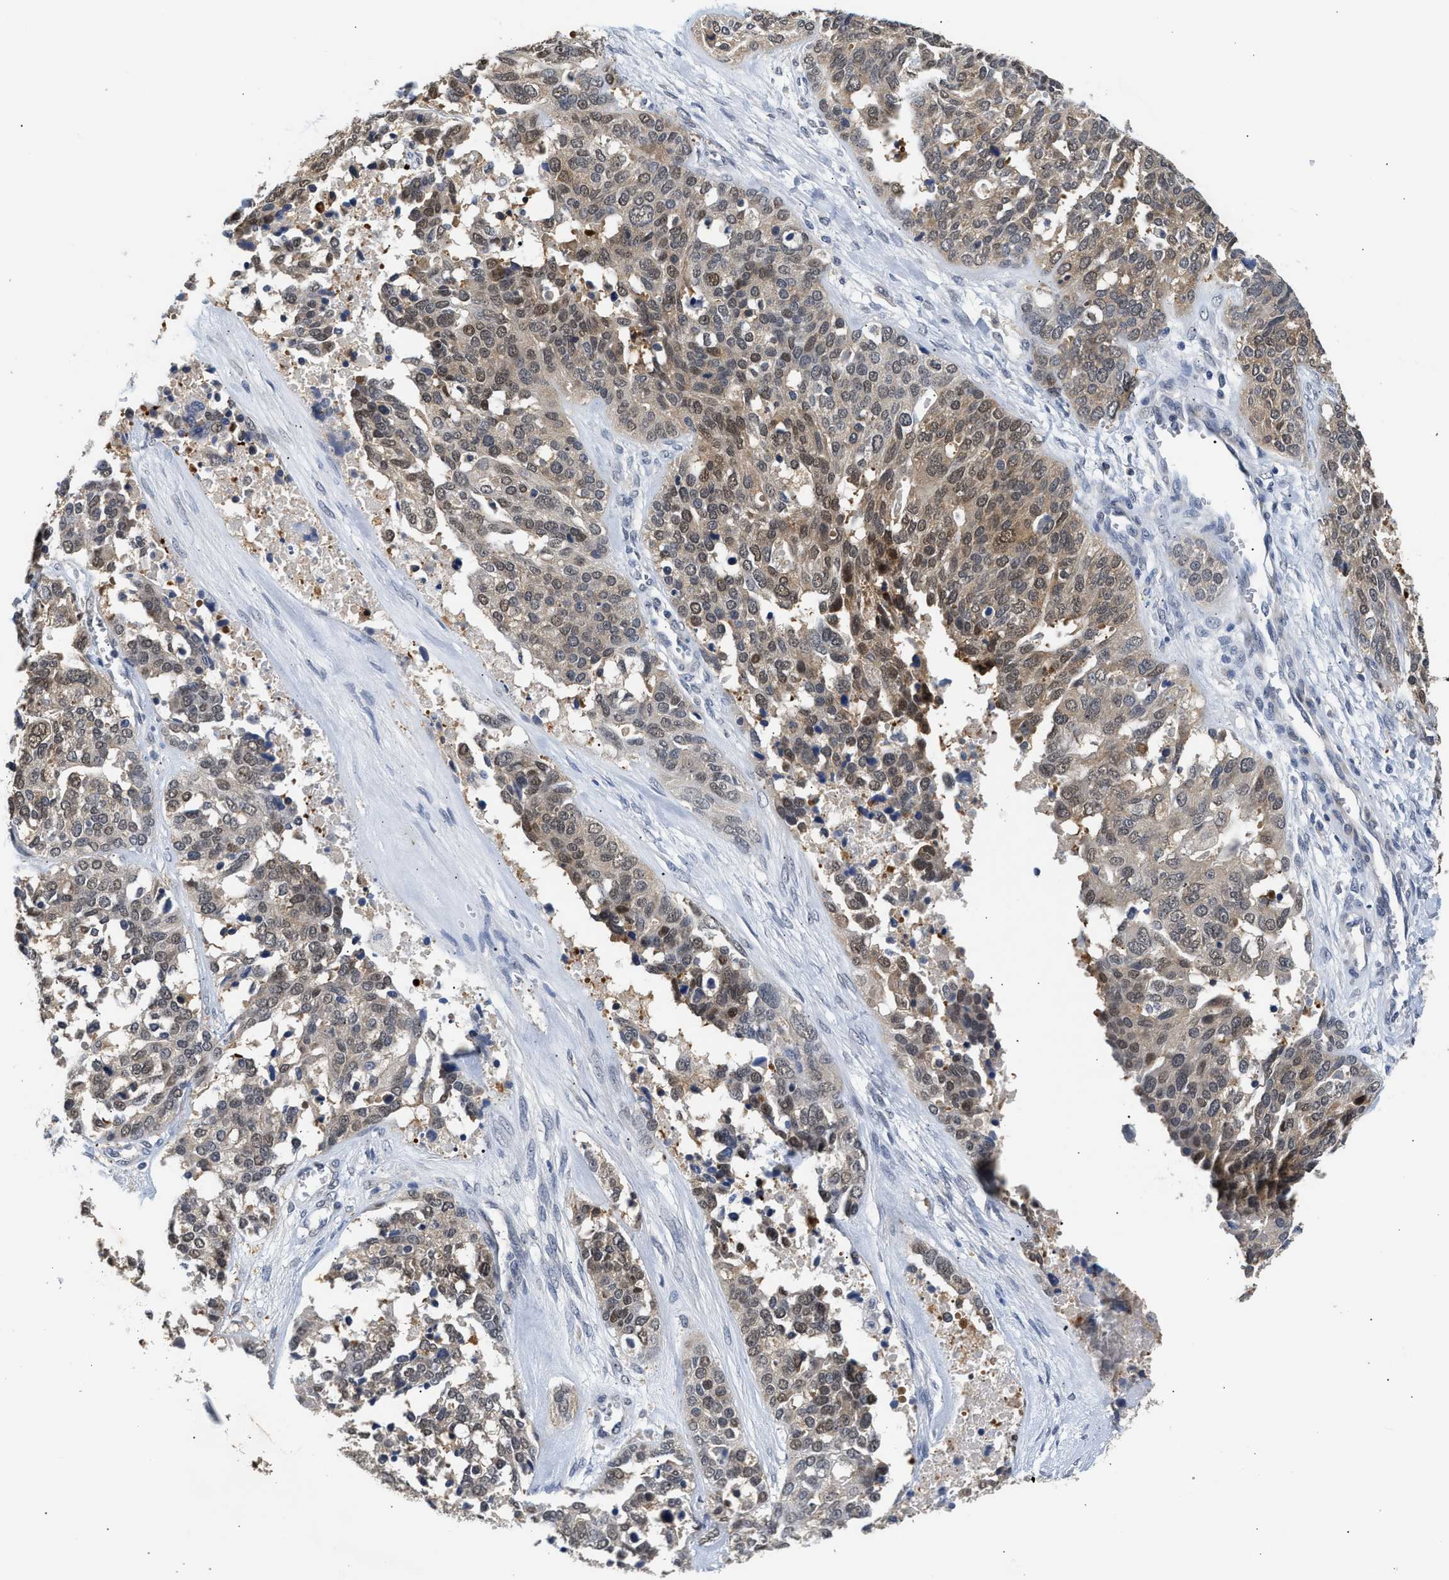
{"staining": {"intensity": "weak", "quantity": "25%-75%", "location": "cytoplasmic/membranous,nuclear"}, "tissue": "ovarian cancer", "cell_type": "Tumor cells", "image_type": "cancer", "snomed": [{"axis": "morphology", "description": "Cystadenocarcinoma, serous, NOS"}, {"axis": "topography", "description": "Ovary"}], "caption": "Immunohistochemical staining of serous cystadenocarcinoma (ovarian) demonstrates low levels of weak cytoplasmic/membranous and nuclear positivity in about 25%-75% of tumor cells.", "gene": "PPM1L", "patient": {"sex": "female", "age": 44}}